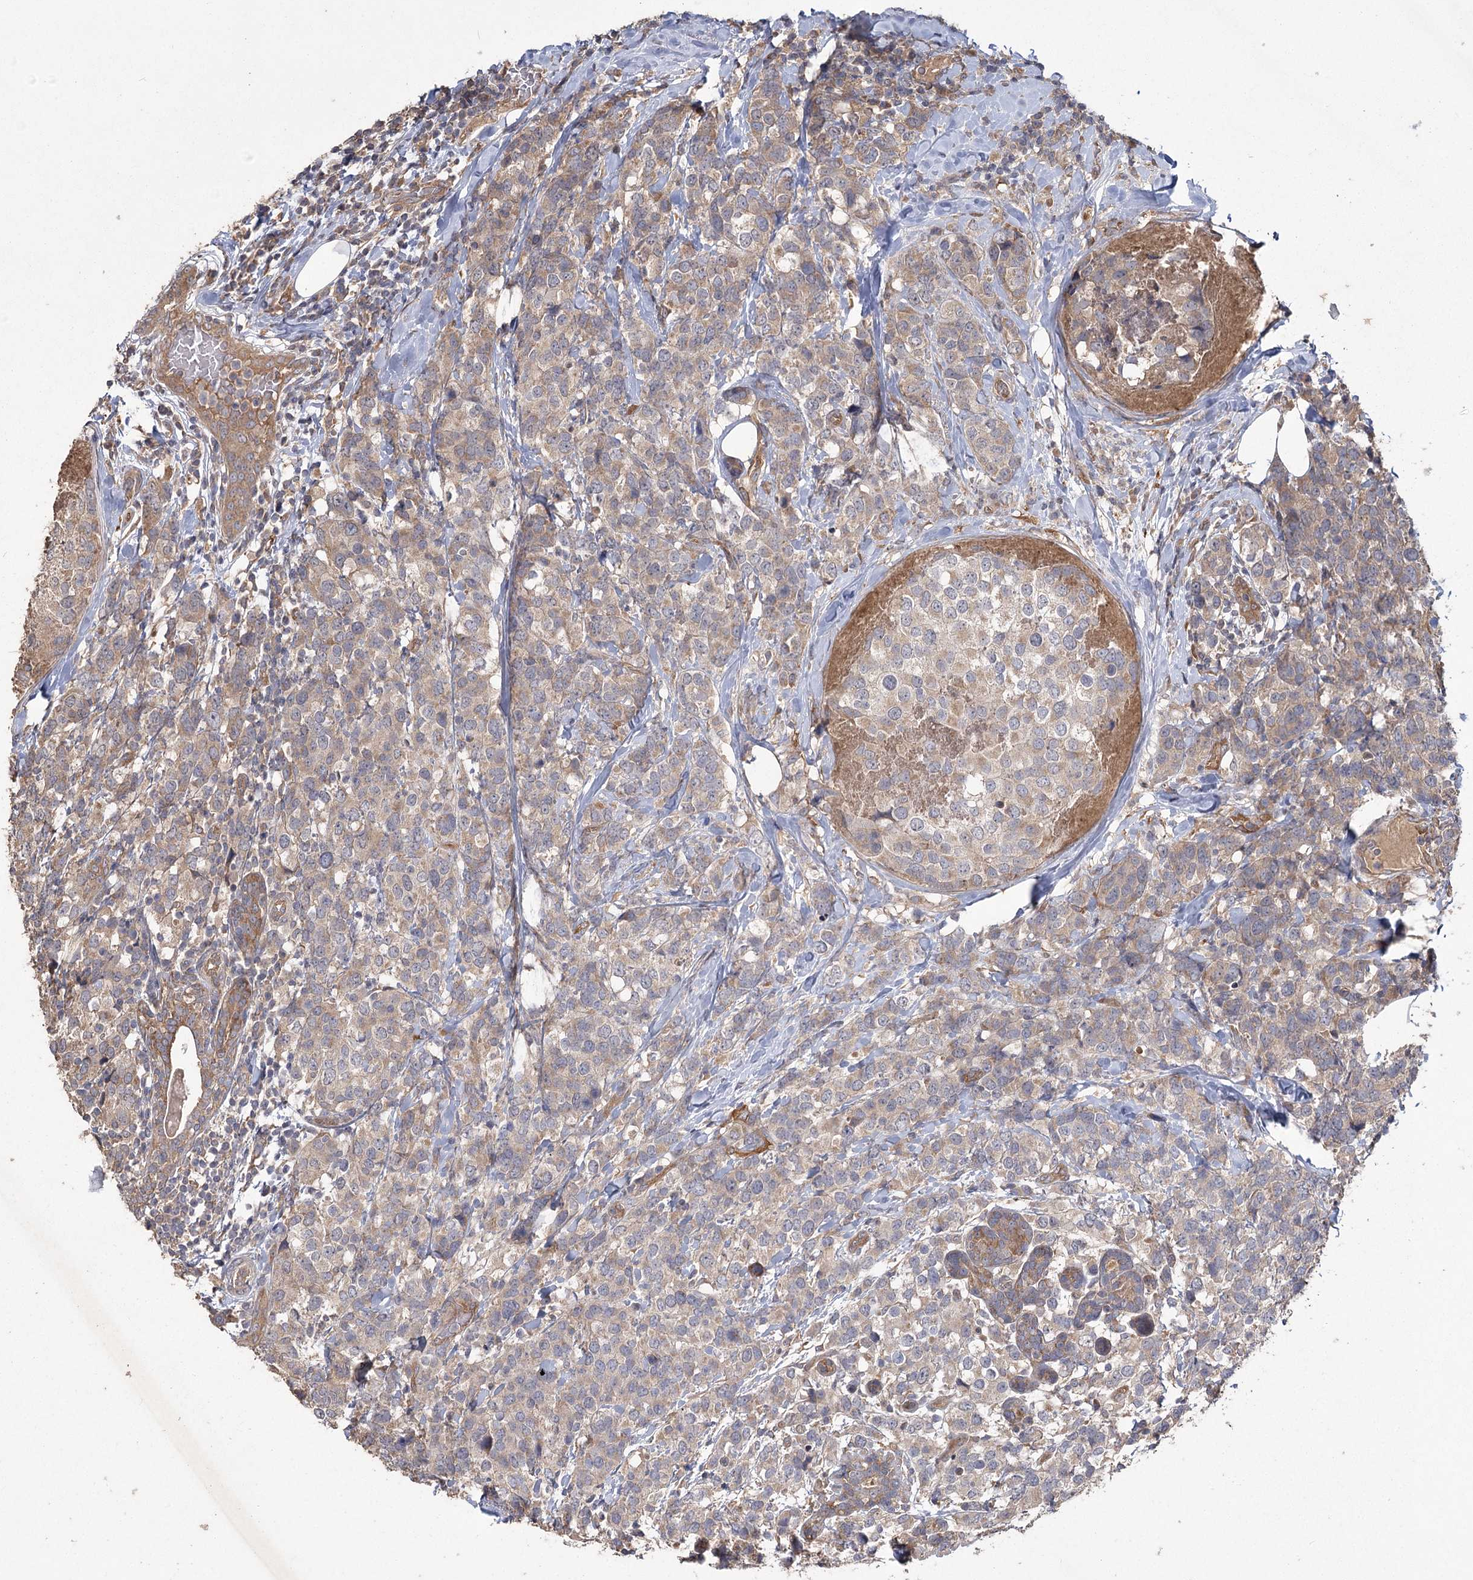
{"staining": {"intensity": "weak", "quantity": "<25%", "location": "cytoplasmic/membranous"}, "tissue": "breast cancer", "cell_type": "Tumor cells", "image_type": "cancer", "snomed": [{"axis": "morphology", "description": "Lobular carcinoma"}, {"axis": "topography", "description": "Breast"}], "caption": "Tumor cells show no significant protein staining in breast cancer (lobular carcinoma). The staining is performed using DAB (3,3'-diaminobenzidine) brown chromogen with nuclei counter-stained in using hematoxylin.", "gene": "RIN2", "patient": {"sex": "female", "age": 59}}